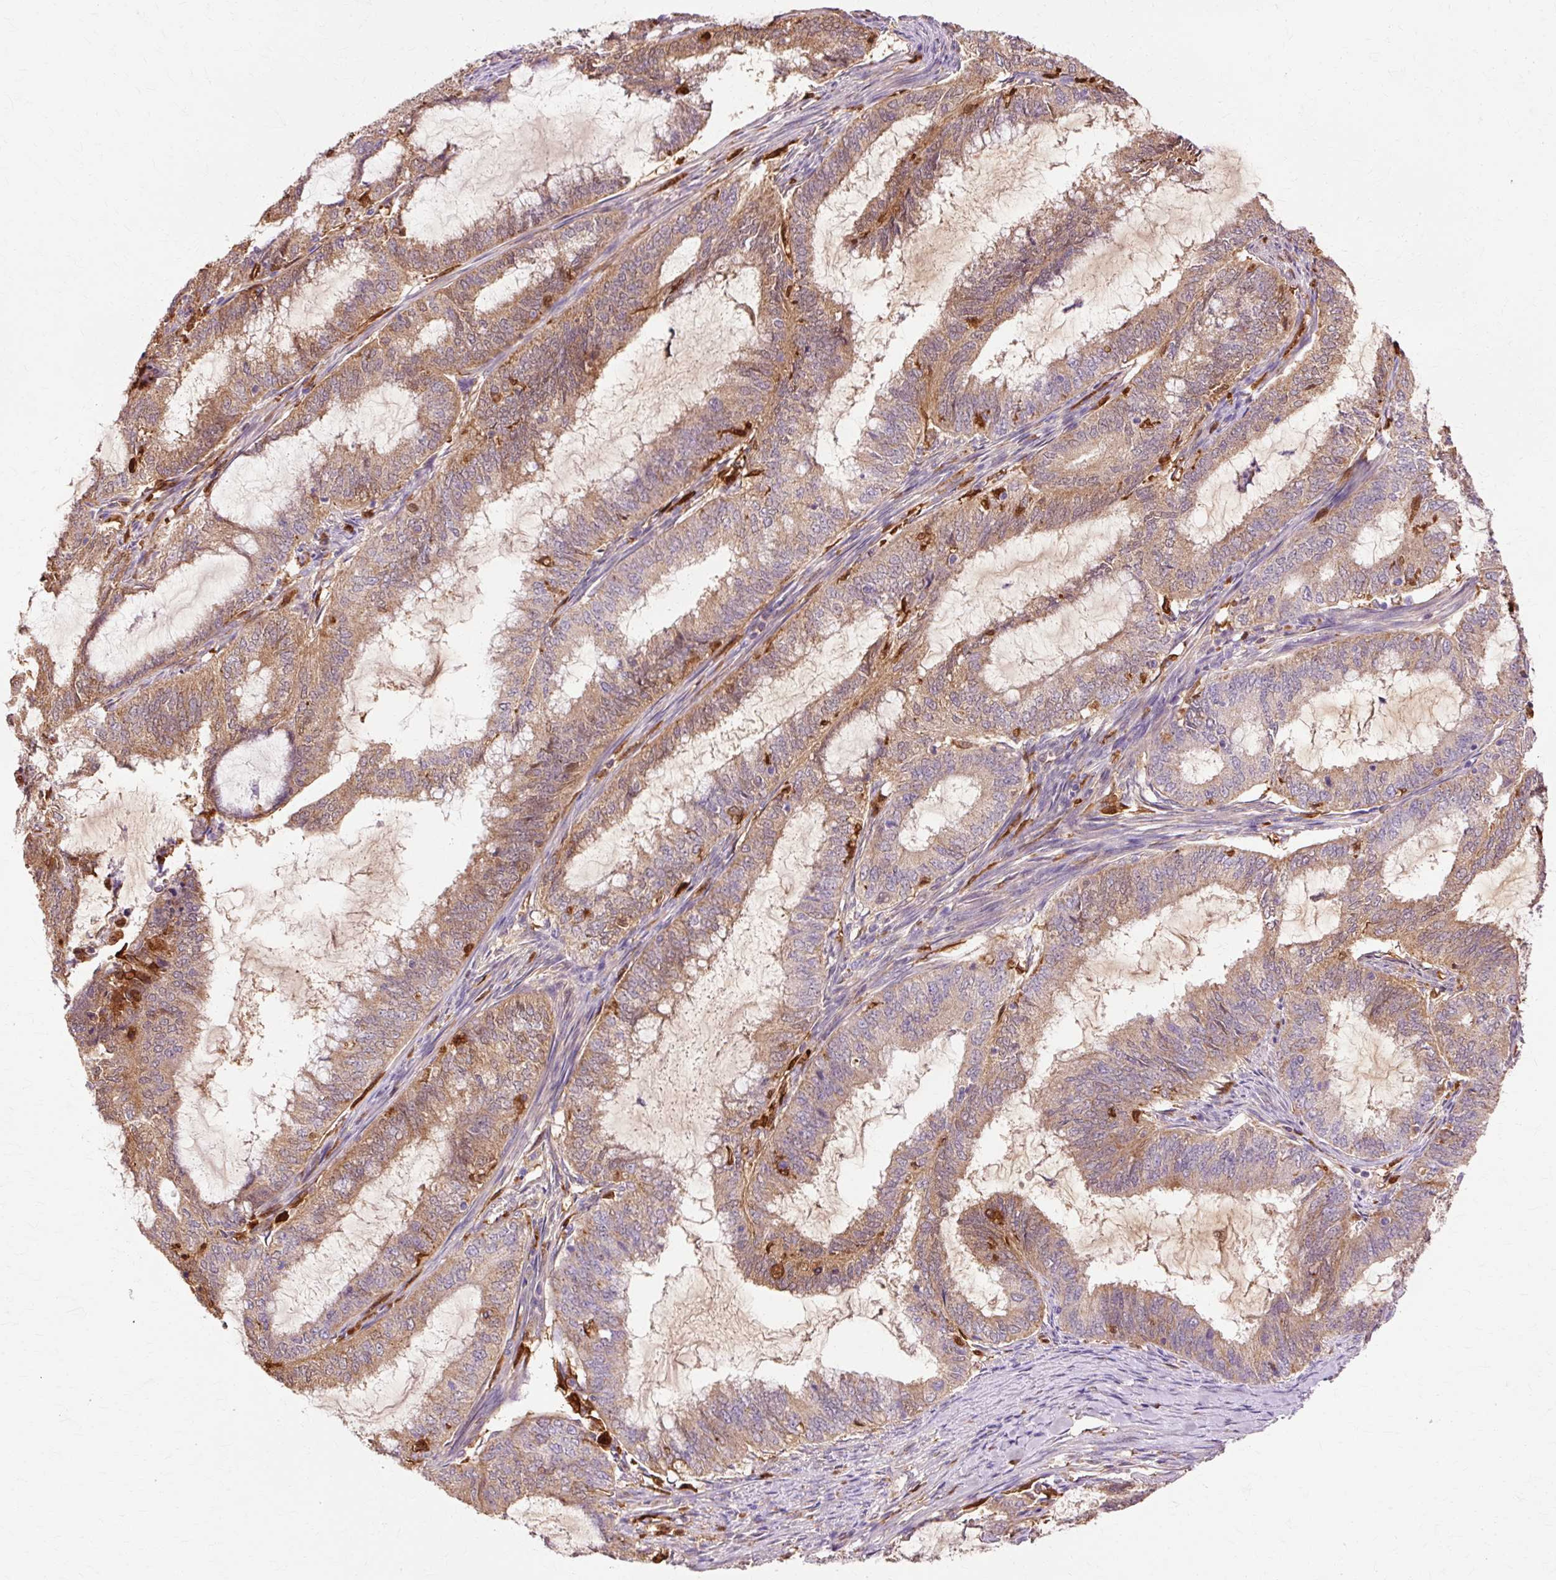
{"staining": {"intensity": "moderate", "quantity": "25%-75%", "location": "cytoplasmic/membranous"}, "tissue": "endometrial cancer", "cell_type": "Tumor cells", "image_type": "cancer", "snomed": [{"axis": "morphology", "description": "Adenocarcinoma, NOS"}, {"axis": "topography", "description": "Endometrium"}], "caption": "Endometrial cancer tissue displays moderate cytoplasmic/membranous positivity in approximately 25%-75% of tumor cells, visualized by immunohistochemistry.", "gene": "GPX1", "patient": {"sex": "female", "age": 51}}